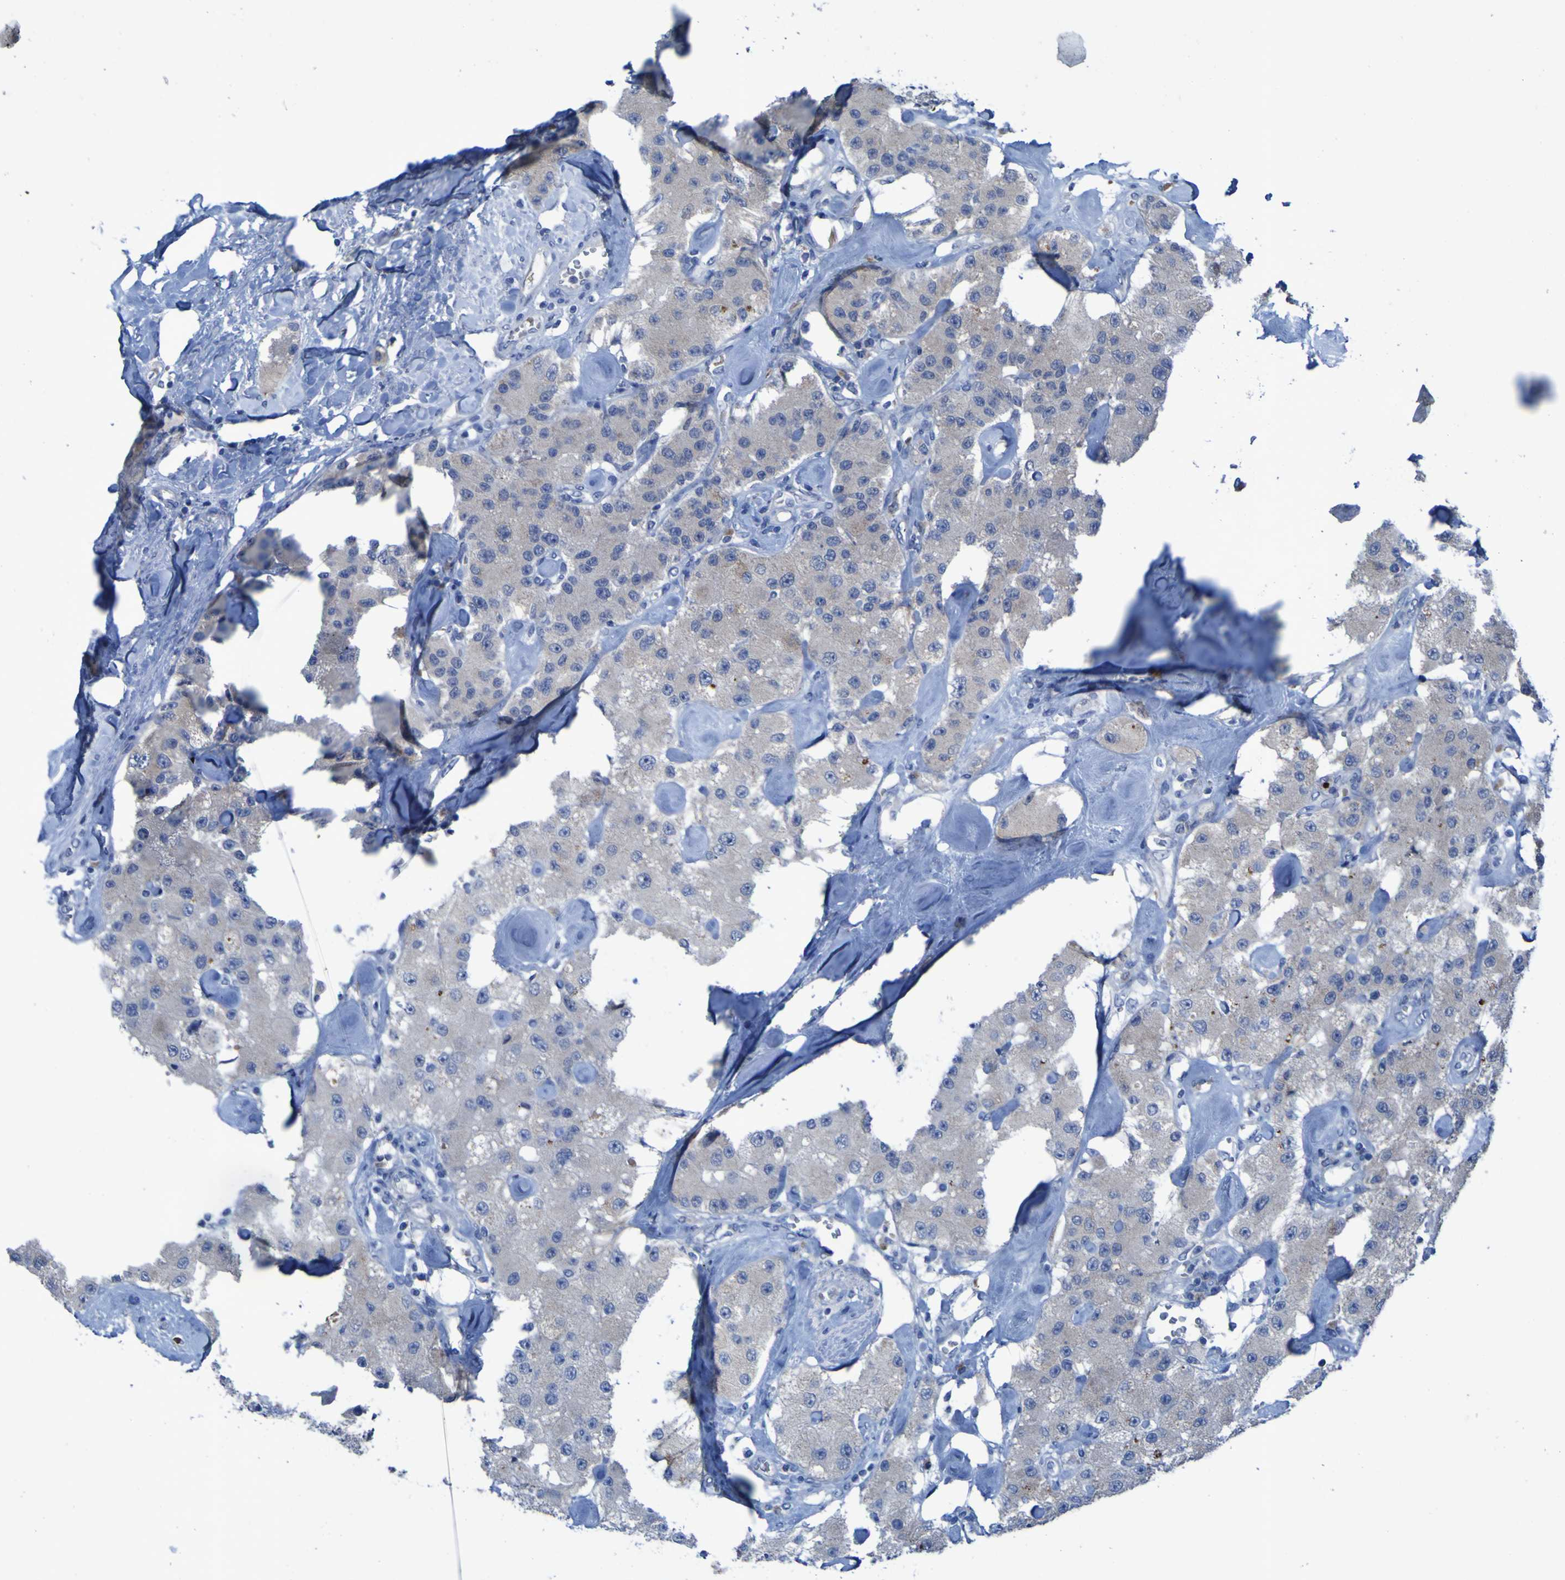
{"staining": {"intensity": "negative", "quantity": "none", "location": "none"}, "tissue": "carcinoid", "cell_type": "Tumor cells", "image_type": "cancer", "snomed": [{"axis": "morphology", "description": "Carcinoid, malignant, NOS"}, {"axis": "topography", "description": "Pancreas"}], "caption": "A high-resolution photomicrograph shows IHC staining of carcinoid, which displays no significant staining in tumor cells.", "gene": "SGK2", "patient": {"sex": "male", "age": 41}}